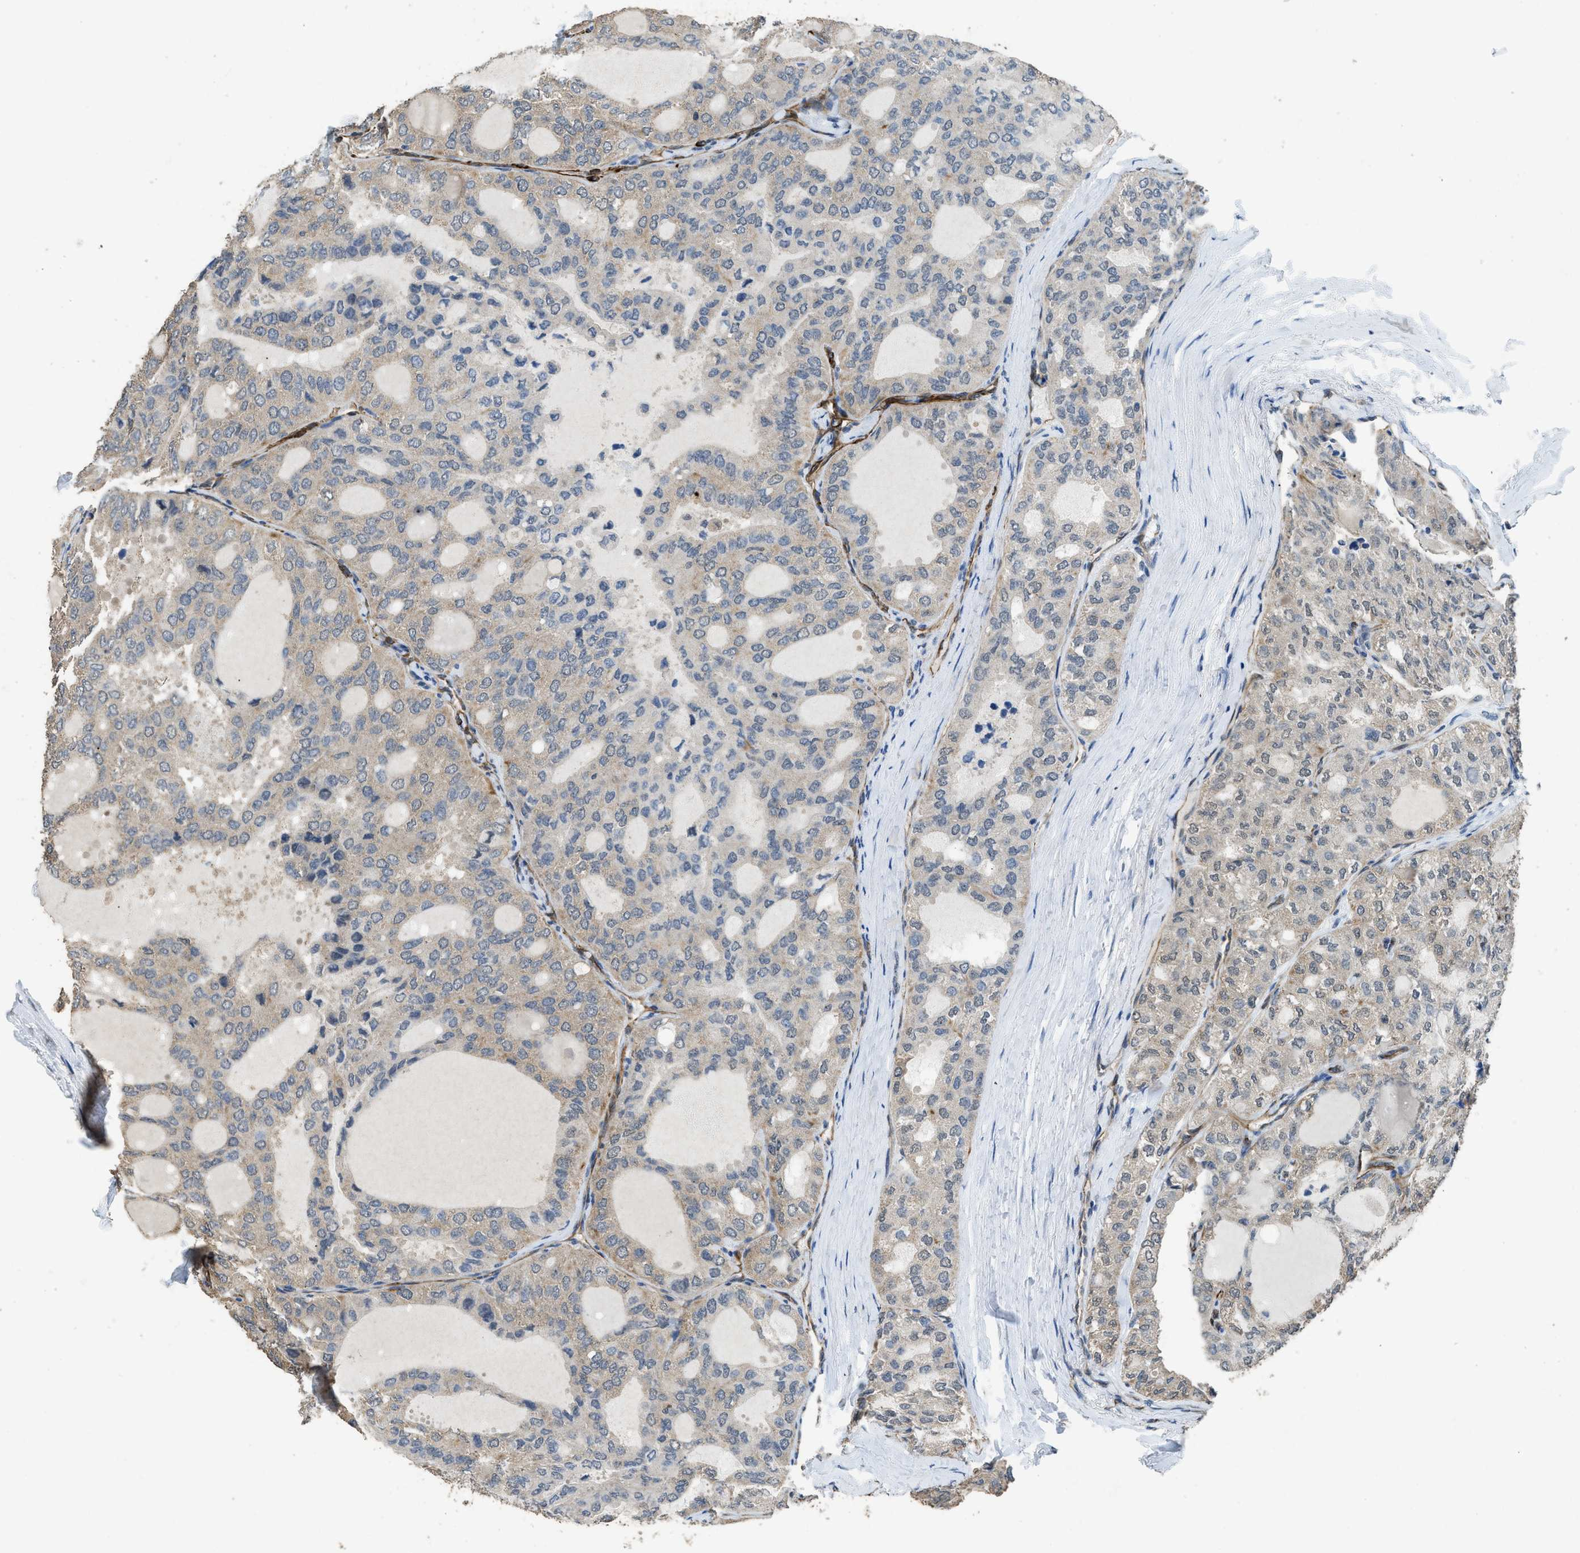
{"staining": {"intensity": "weak", "quantity": "25%-75%", "location": "cytoplasmic/membranous"}, "tissue": "thyroid cancer", "cell_type": "Tumor cells", "image_type": "cancer", "snomed": [{"axis": "morphology", "description": "Follicular adenoma carcinoma, NOS"}, {"axis": "topography", "description": "Thyroid gland"}], "caption": "Follicular adenoma carcinoma (thyroid) stained with immunohistochemistry displays weak cytoplasmic/membranous expression in about 25%-75% of tumor cells.", "gene": "SYNM", "patient": {"sex": "male", "age": 75}}